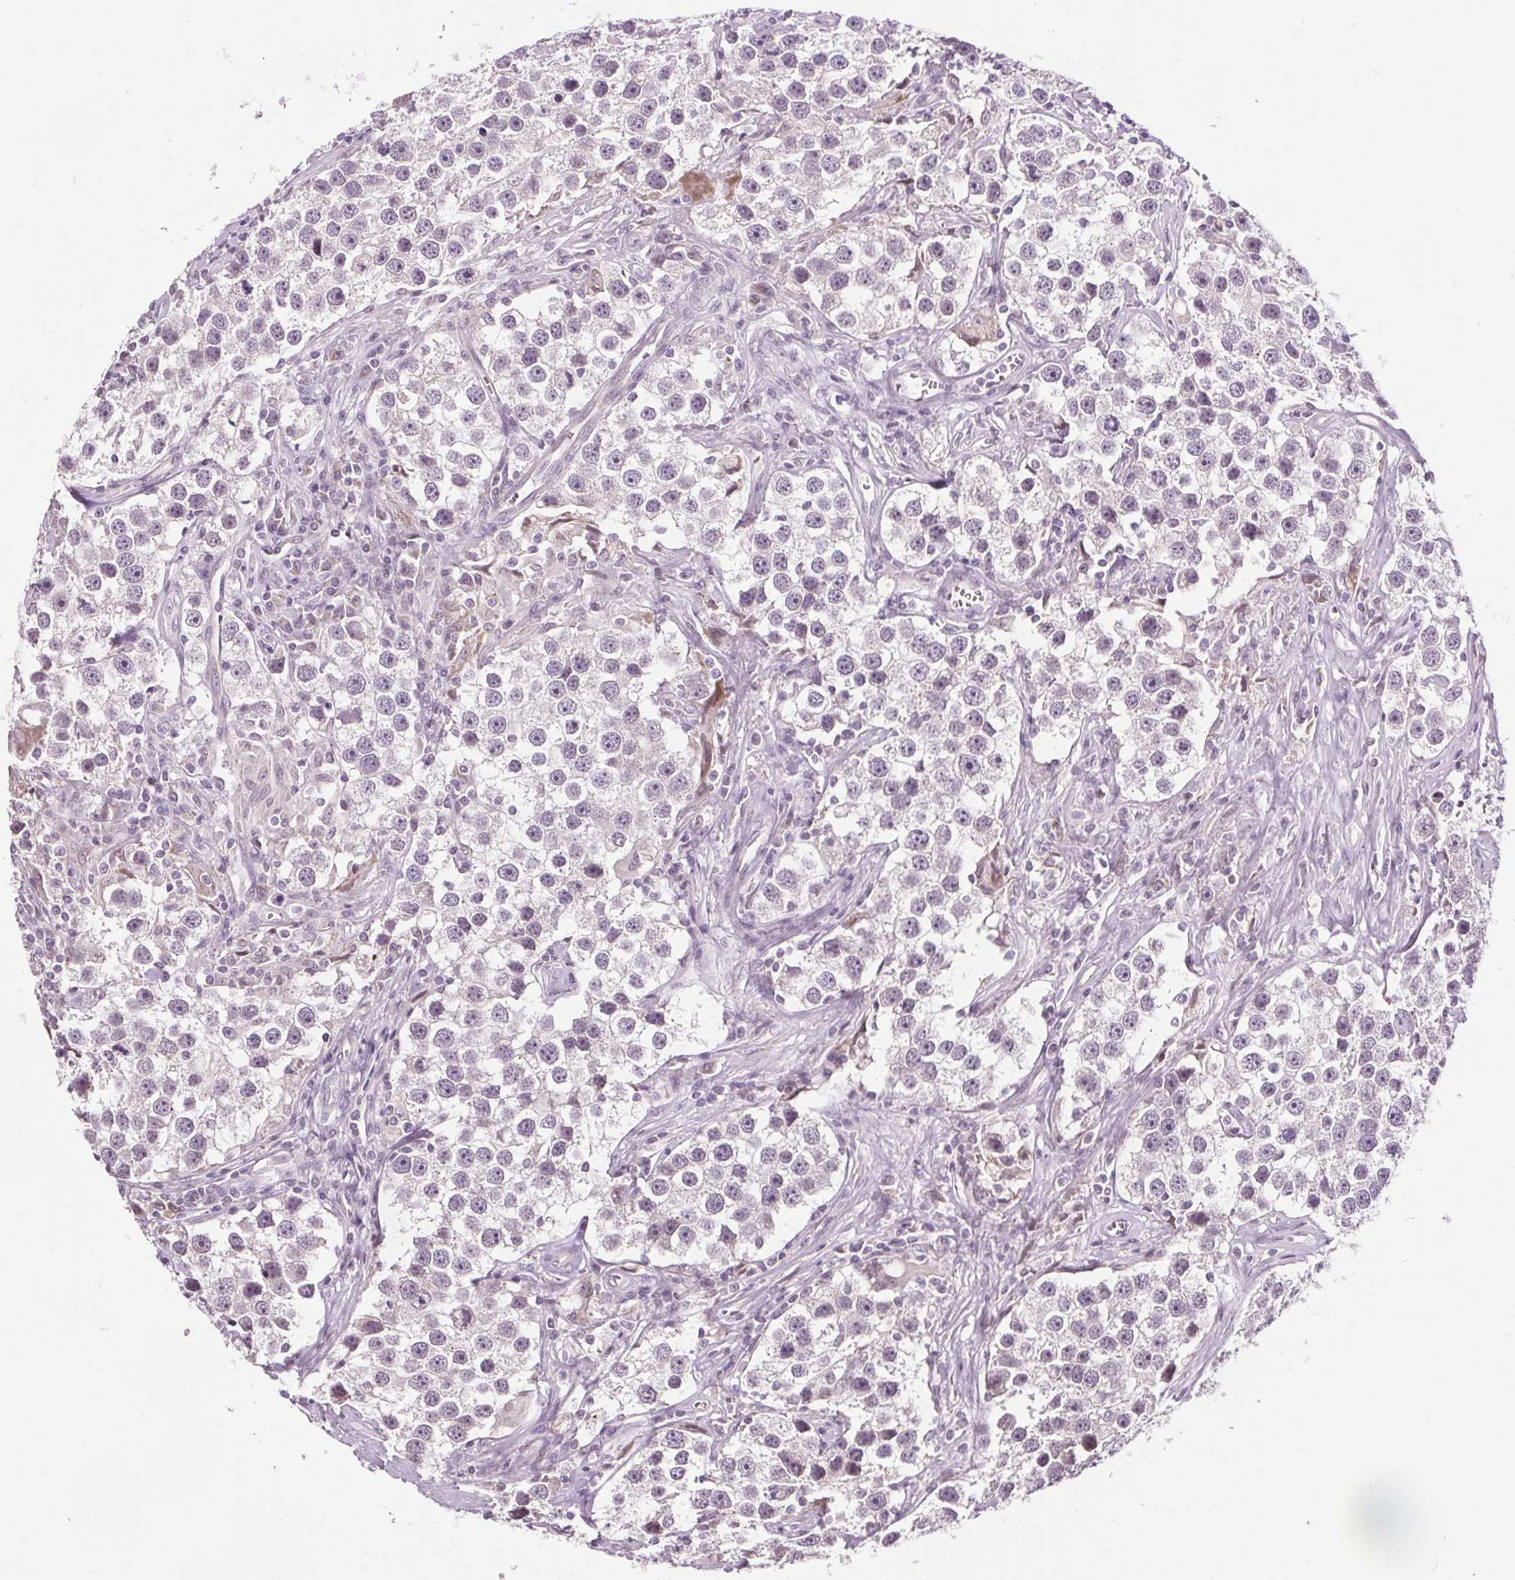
{"staining": {"intensity": "weak", "quantity": "<25%", "location": "nuclear"}, "tissue": "testis cancer", "cell_type": "Tumor cells", "image_type": "cancer", "snomed": [{"axis": "morphology", "description": "Seminoma, NOS"}, {"axis": "topography", "description": "Testis"}], "caption": "A histopathology image of testis cancer (seminoma) stained for a protein shows no brown staining in tumor cells.", "gene": "LFNG", "patient": {"sex": "male", "age": 49}}